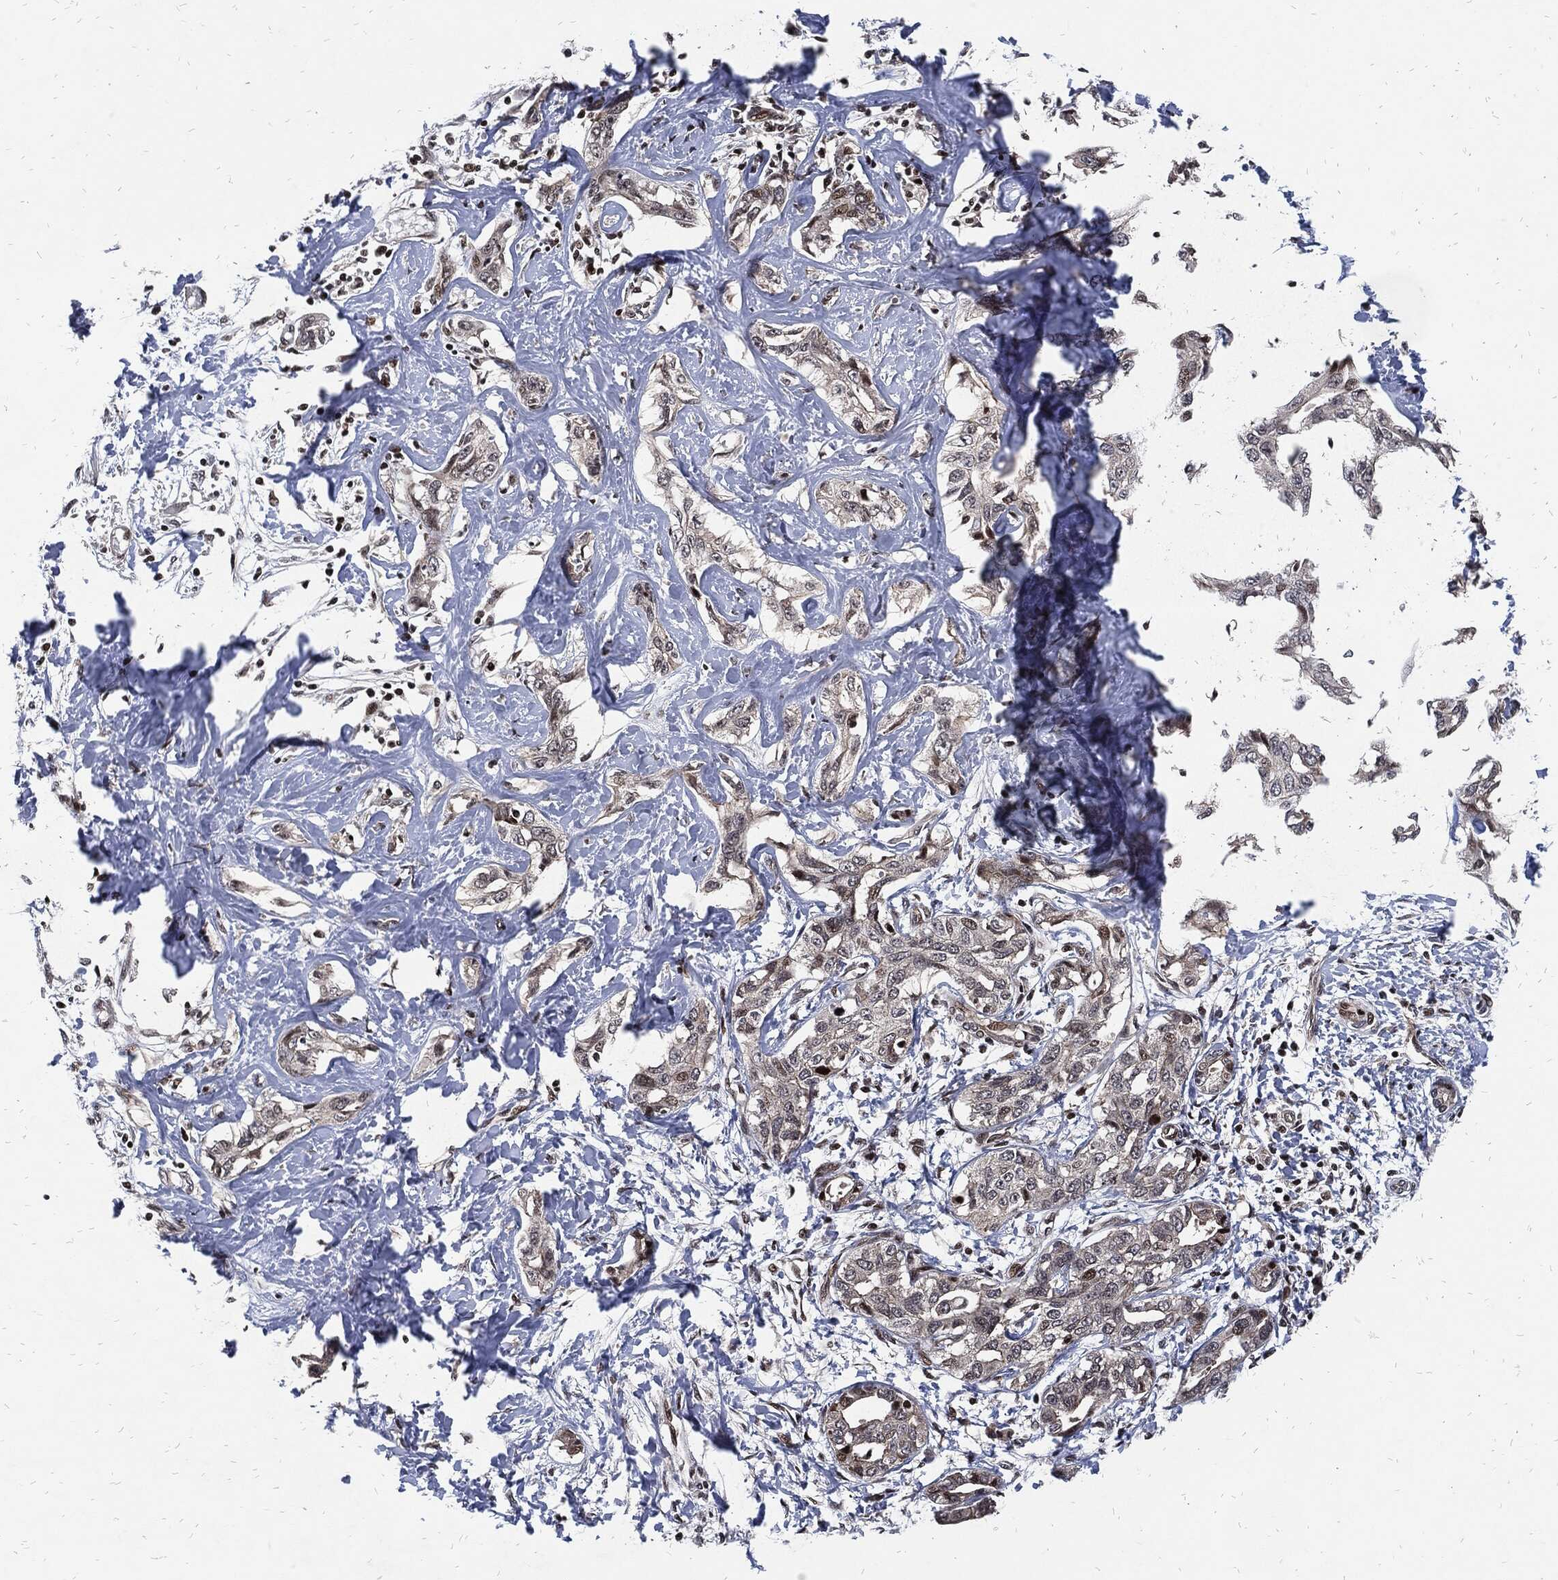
{"staining": {"intensity": "strong", "quantity": "<25%", "location": "nuclear"}, "tissue": "liver cancer", "cell_type": "Tumor cells", "image_type": "cancer", "snomed": [{"axis": "morphology", "description": "Cholangiocarcinoma"}, {"axis": "topography", "description": "Liver"}], "caption": "About <25% of tumor cells in liver cholangiocarcinoma reveal strong nuclear protein positivity as visualized by brown immunohistochemical staining.", "gene": "ZNF775", "patient": {"sex": "male", "age": 59}}